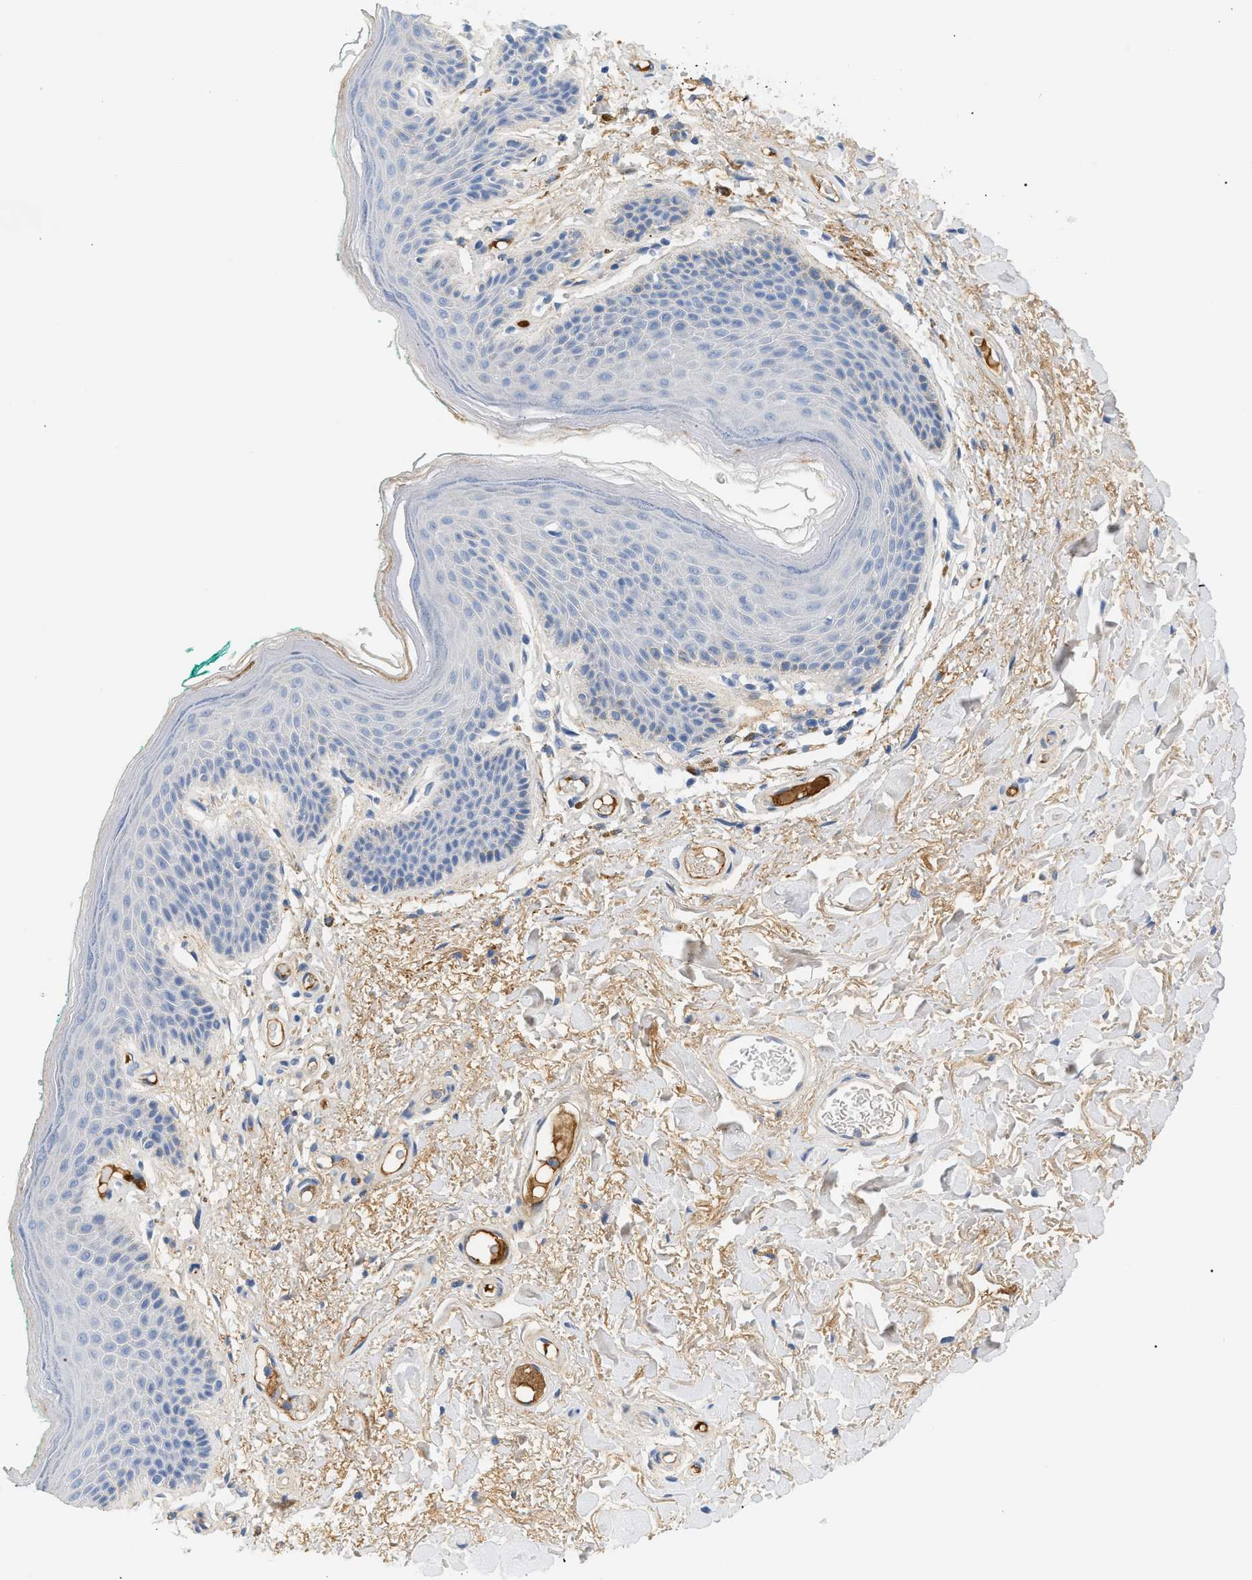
{"staining": {"intensity": "negative", "quantity": "none", "location": "none"}, "tissue": "skin", "cell_type": "Epidermal cells", "image_type": "normal", "snomed": [{"axis": "morphology", "description": "Normal tissue, NOS"}, {"axis": "topography", "description": "Anal"}], "caption": "The photomicrograph exhibits no significant expression in epidermal cells of skin.", "gene": "CFH", "patient": {"sex": "male", "age": 74}}